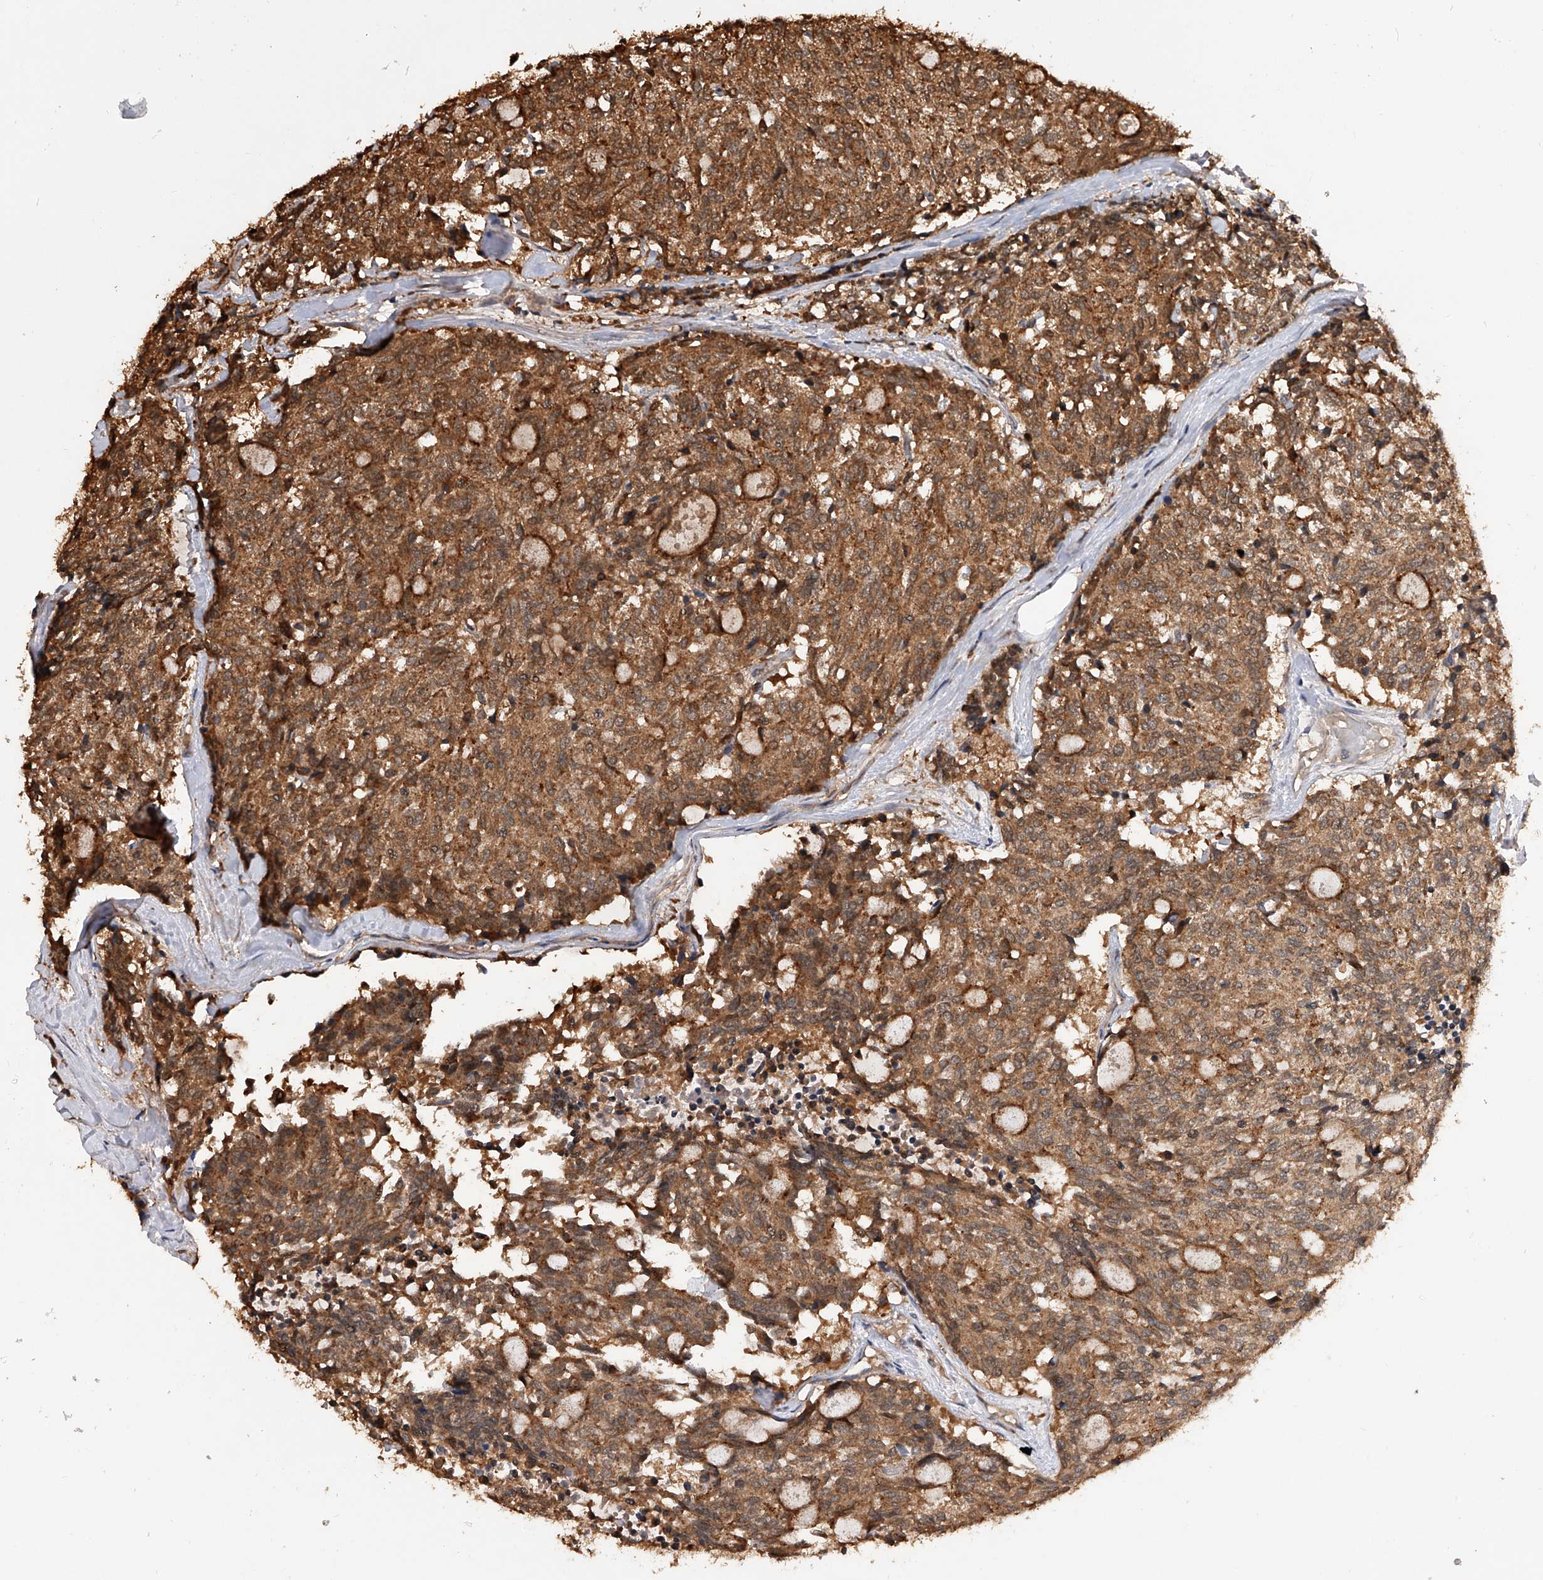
{"staining": {"intensity": "moderate", "quantity": ">75%", "location": "cytoplasmic/membranous"}, "tissue": "carcinoid", "cell_type": "Tumor cells", "image_type": "cancer", "snomed": [{"axis": "morphology", "description": "Carcinoid, malignant, NOS"}, {"axis": "topography", "description": "Pancreas"}], "caption": "Moderate cytoplasmic/membranous positivity is appreciated in approximately >75% of tumor cells in carcinoid.", "gene": "GMDS", "patient": {"sex": "female", "age": 54}}